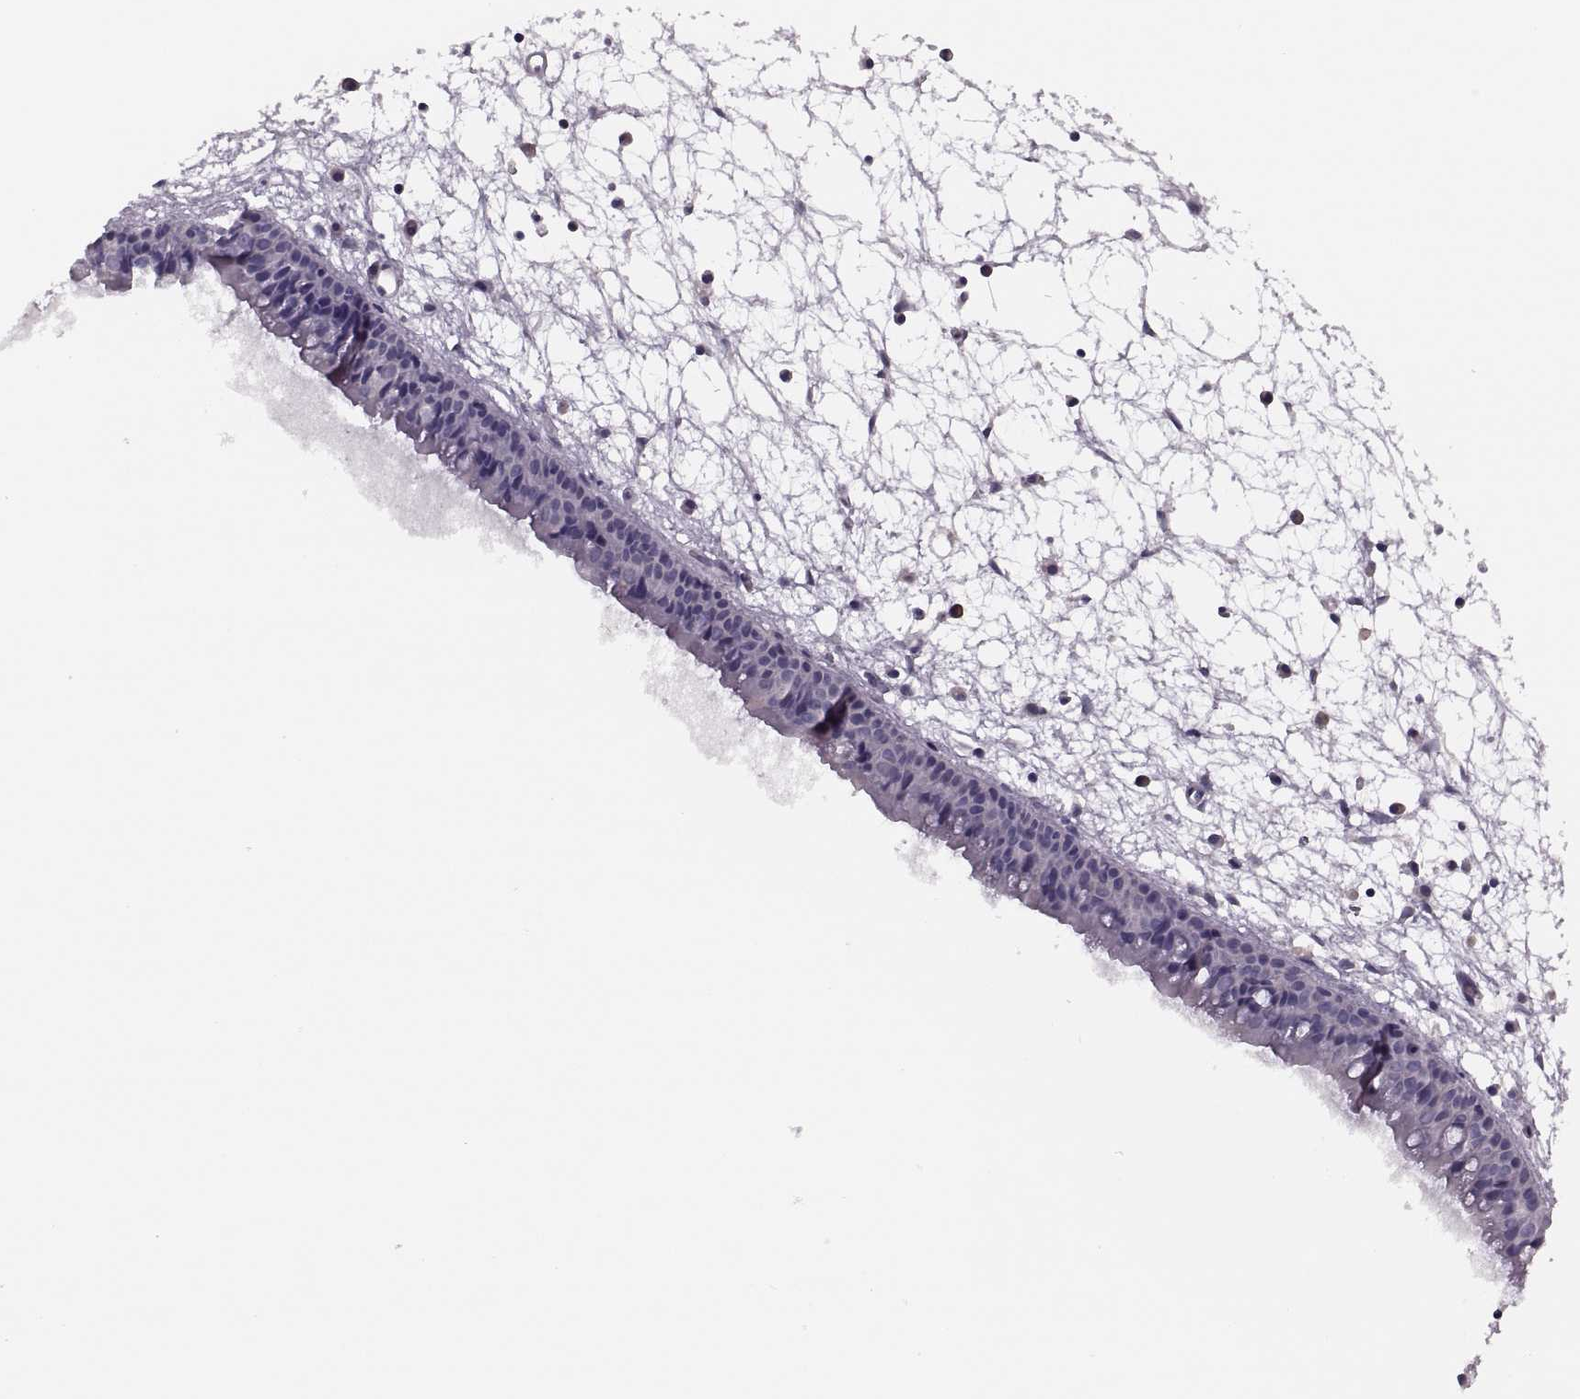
{"staining": {"intensity": "negative", "quantity": "none", "location": "none"}, "tissue": "nasopharynx", "cell_type": "Respiratory epithelial cells", "image_type": "normal", "snomed": [{"axis": "morphology", "description": "Normal tissue, NOS"}, {"axis": "topography", "description": "Nasopharynx"}], "caption": "Nasopharynx was stained to show a protein in brown. There is no significant expression in respiratory epithelial cells. (IHC, brightfield microscopy, high magnification).", "gene": "PRSS54", "patient": {"sex": "male", "age": 61}}